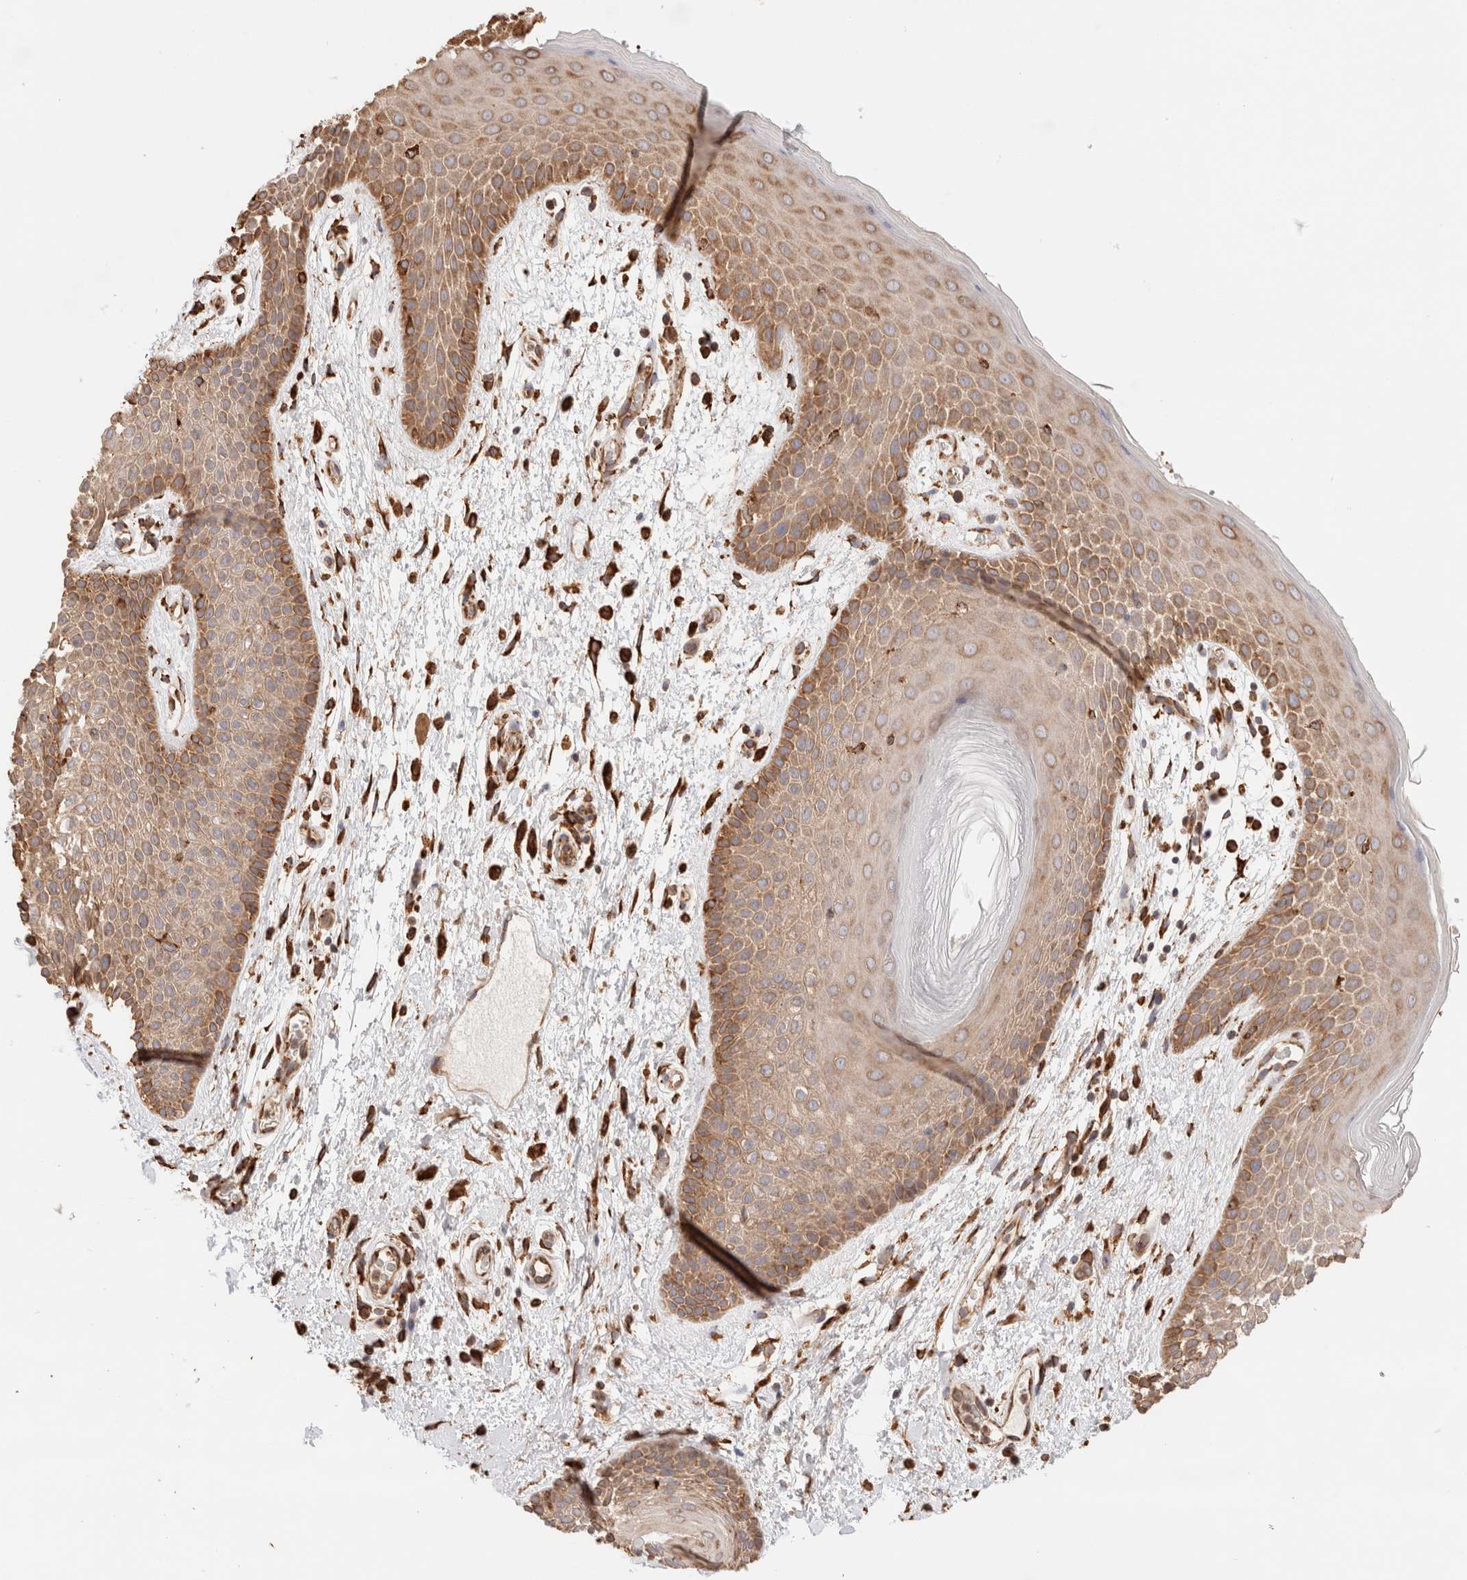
{"staining": {"intensity": "moderate", "quantity": ">75%", "location": "cytoplasmic/membranous"}, "tissue": "skin", "cell_type": "Epidermal cells", "image_type": "normal", "snomed": [{"axis": "morphology", "description": "Normal tissue, NOS"}, {"axis": "topography", "description": "Anal"}], "caption": "This histopathology image reveals IHC staining of normal skin, with medium moderate cytoplasmic/membranous positivity in approximately >75% of epidermal cells.", "gene": "FER", "patient": {"sex": "male", "age": 74}}